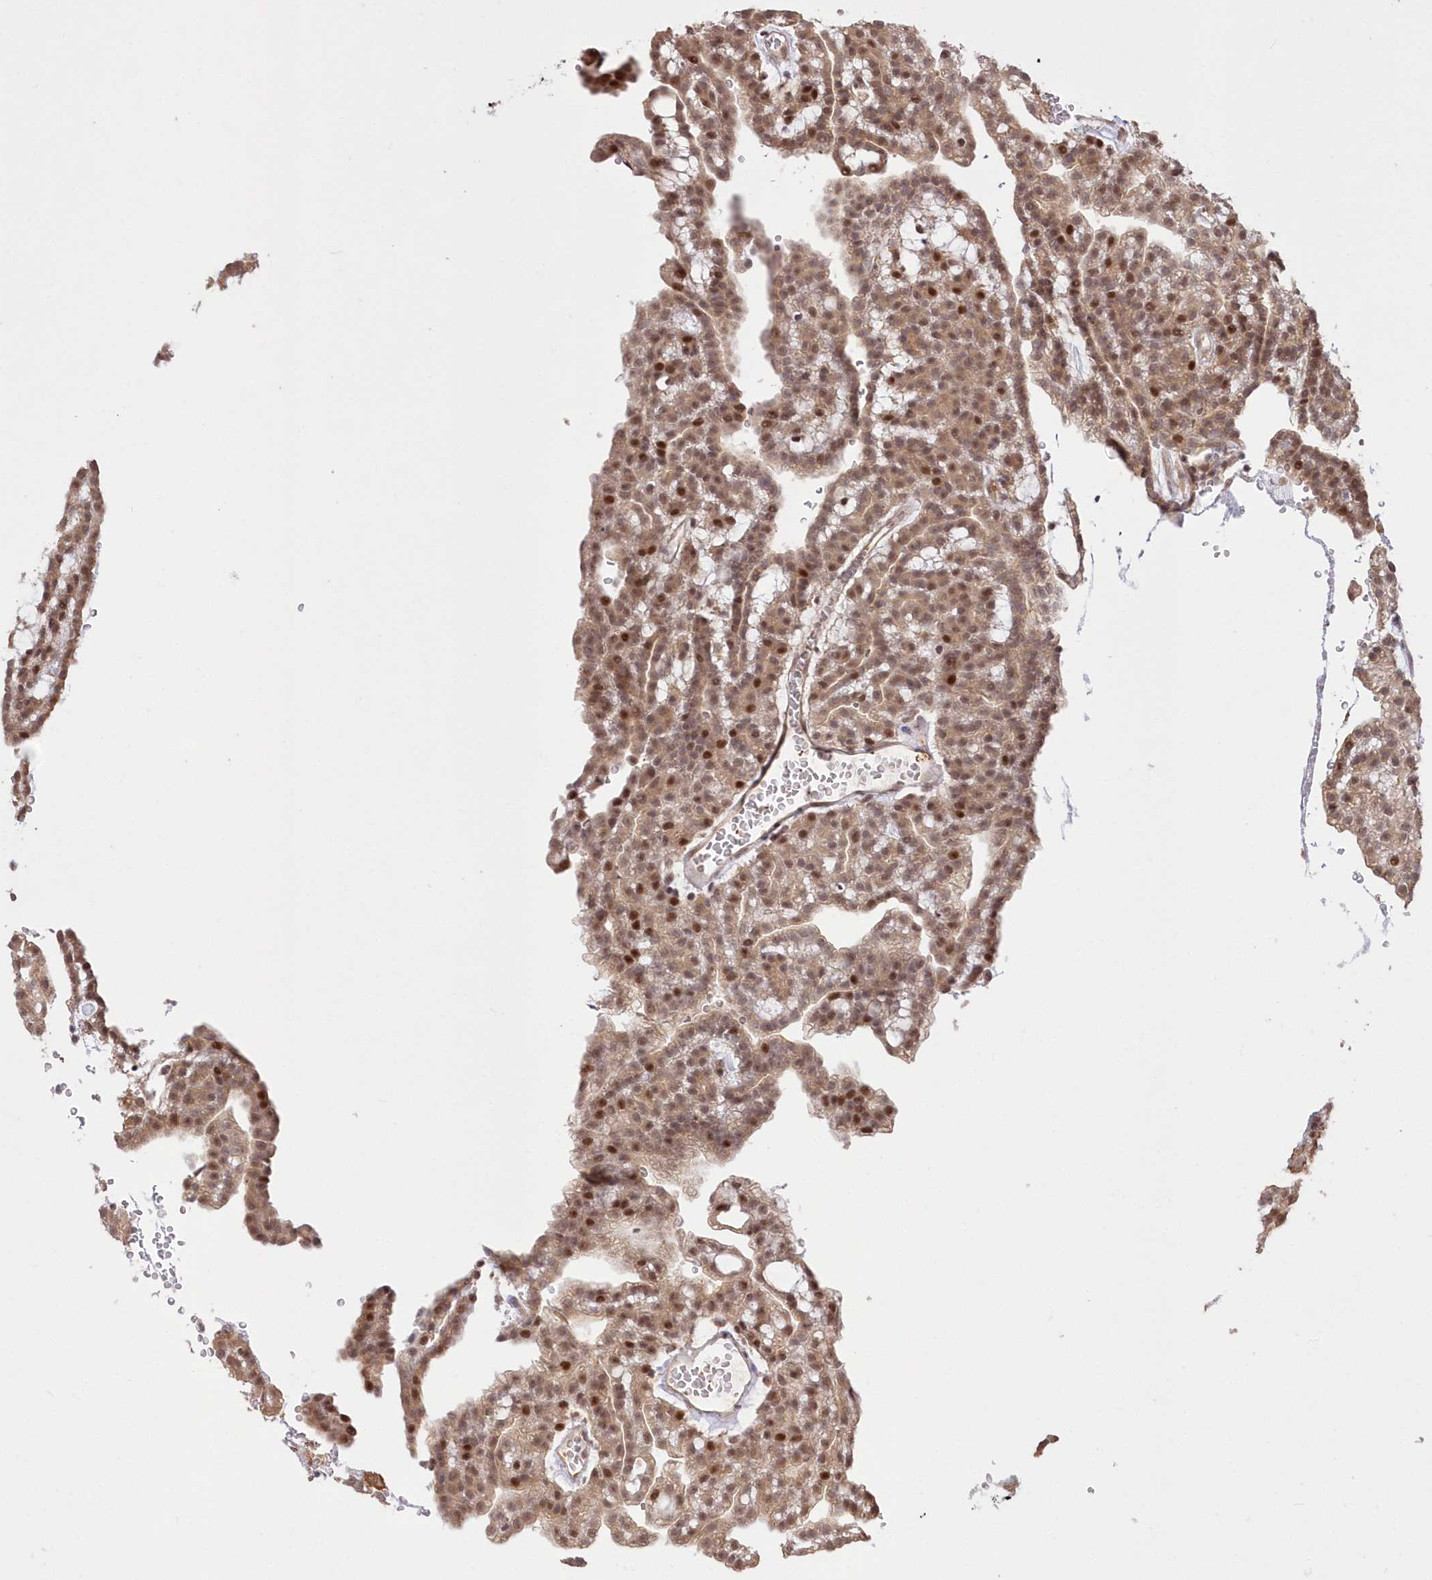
{"staining": {"intensity": "moderate", "quantity": ">75%", "location": "cytoplasmic/membranous,nuclear"}, "tissue": "renal cancer", "cell_type": "Tumor cells", "image_type": "cancer", "snomed": [{"axis": "morphology", "description": "Adenocarcinoma, NOS"}, {"axis": "topography", "description": "Kidney"}], "caption": "This is a micrograph of immunohistochemistry (IHC) staining of renal cancer, which shows moderate positivity in the cytoplasmic/membranous and nuclear of tumor cells.", "gene": "WBP1L", "patient": {"sex": "male", "age": 63}}